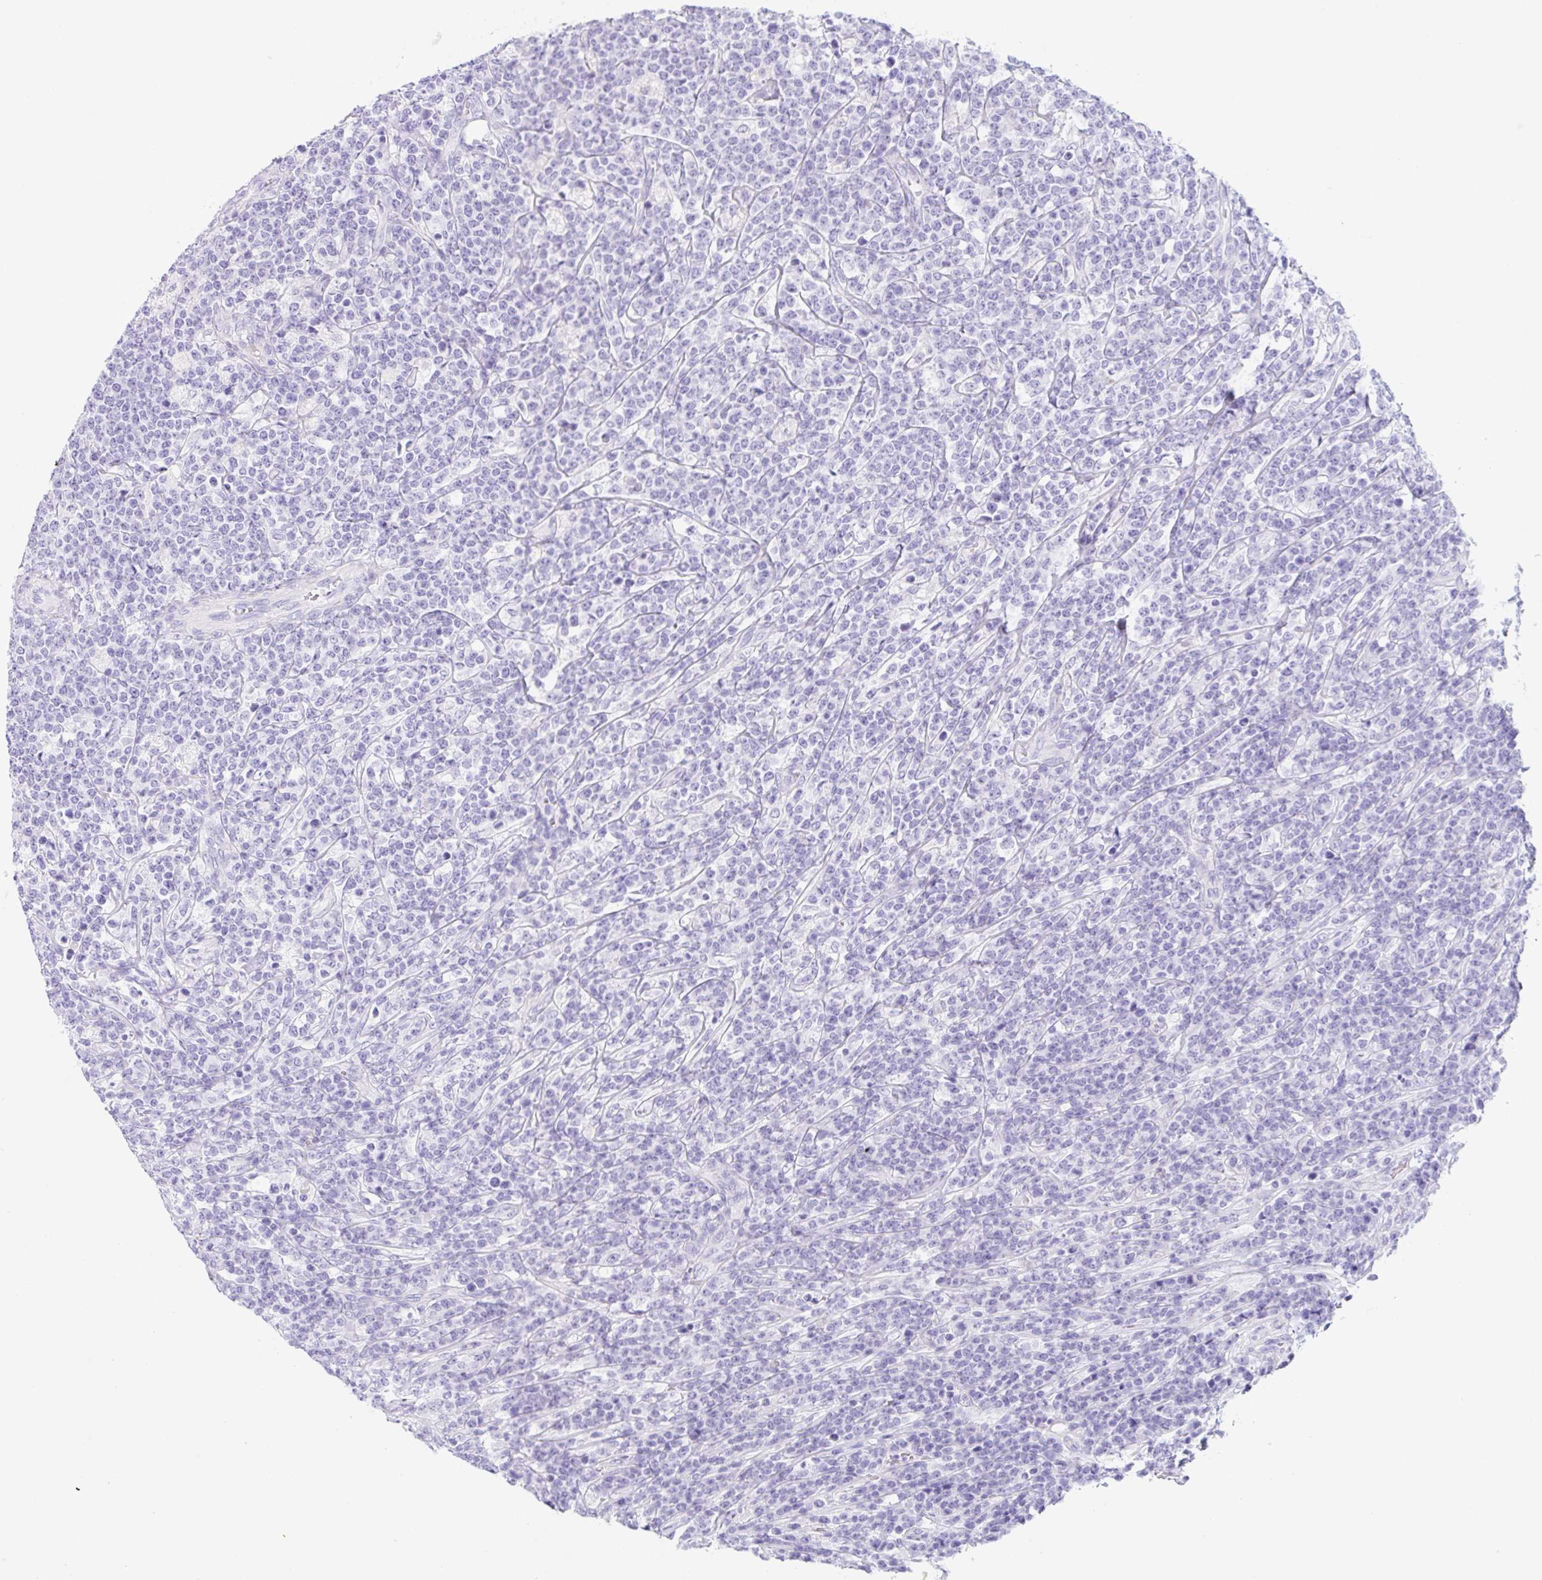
{"staining": {"intensity": "negative", "quantity": "none", "location": "none"}, "tissue": "lymphoma", "cell_type": "Tumor cells", "image_type": "cancer", "snomed": [{"axis": "morphology", "description": "Malignant lymphoma, non-Hodgkin's type, High grade"}, {"axis": "topography", "description": "Small intestine"}], "caption": "A photomicrograph of lymphoma stained for a protein demonstrates no brown staining in tumor cells.", "gene": "KLK8", "patient": {"sex": "male", "age": 8}}